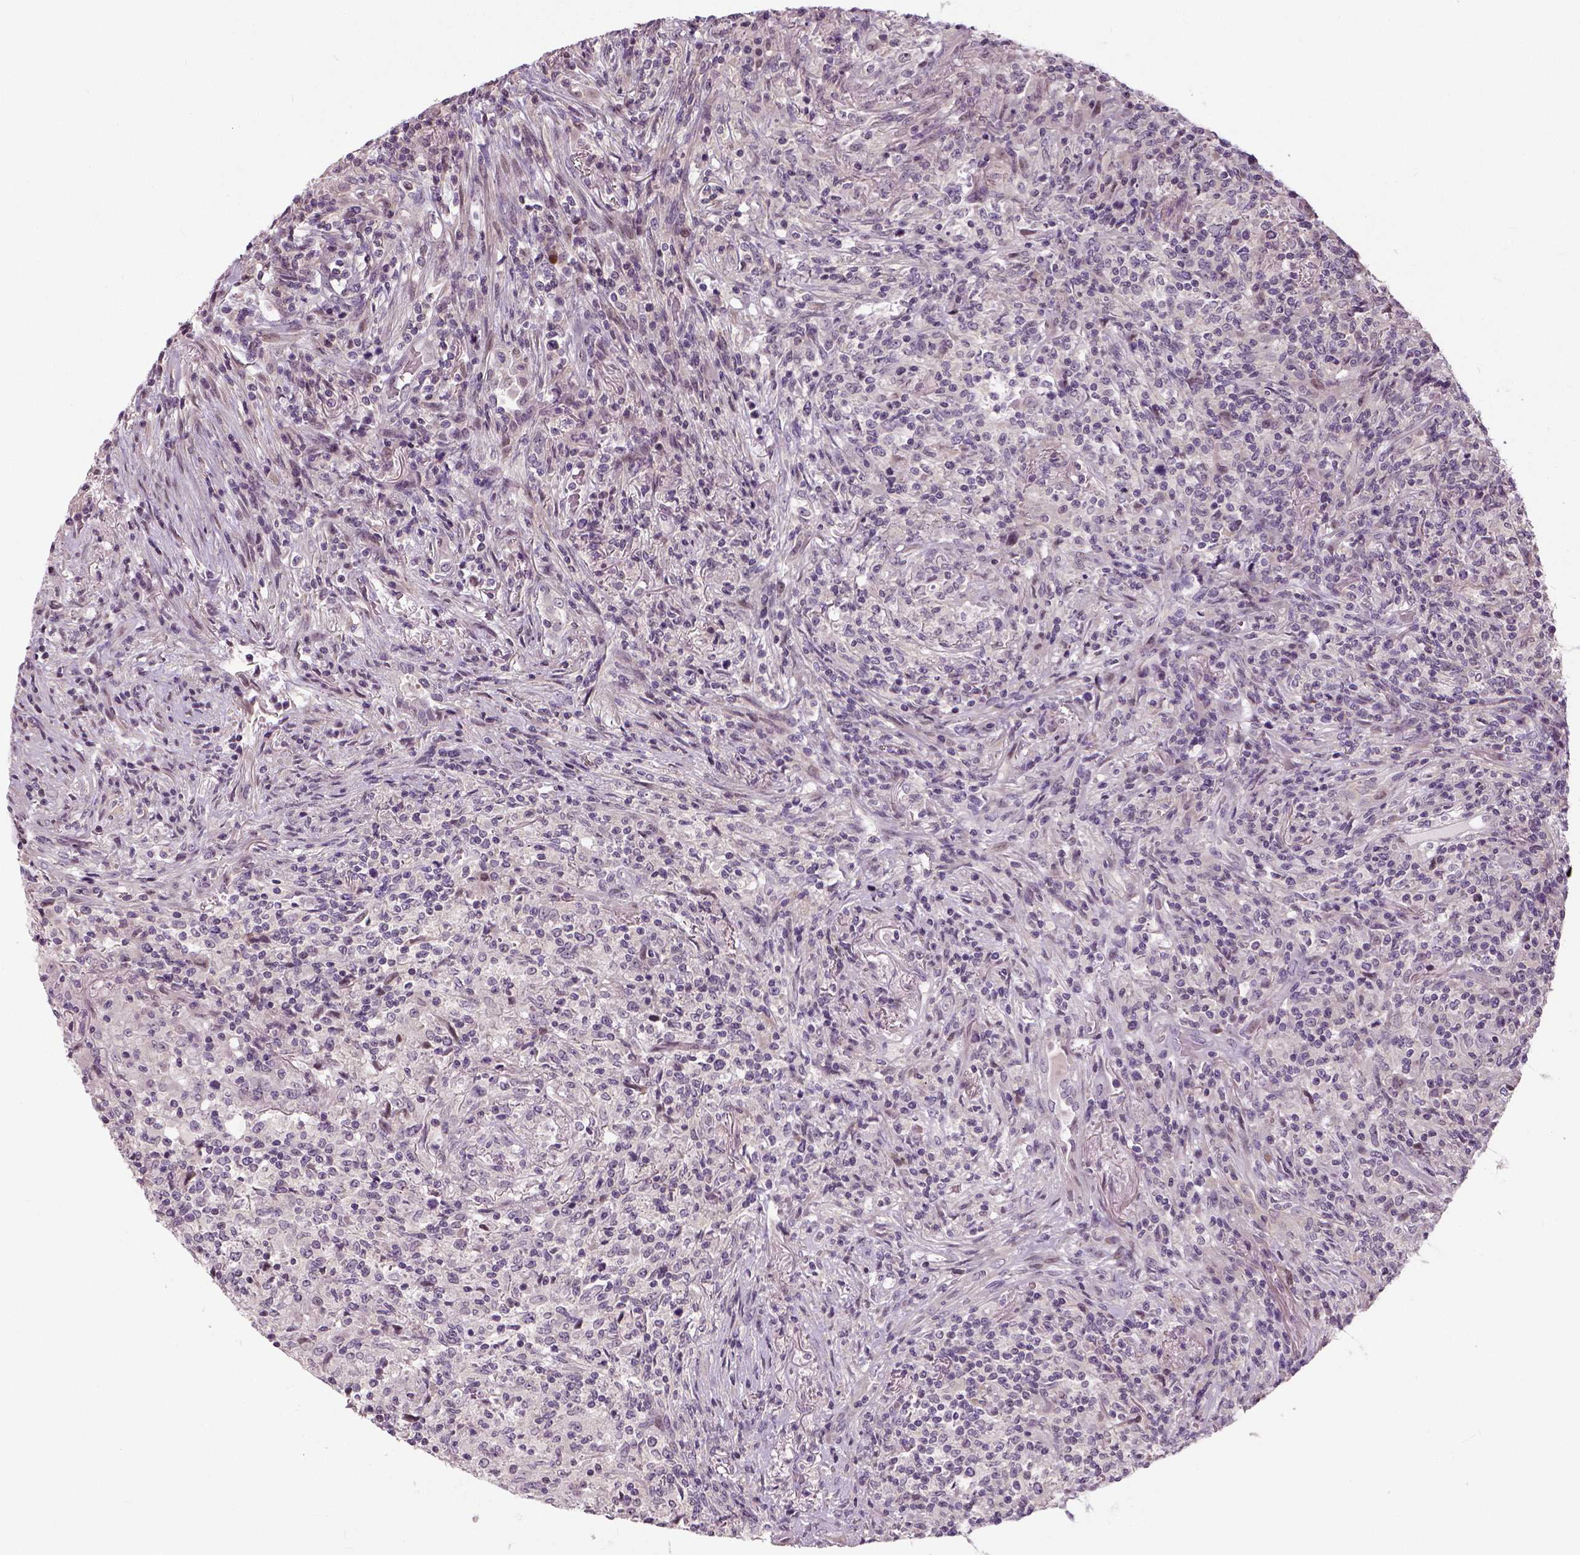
{"staining": {"intensity": "negative", "quantity": "none", "location": "none"}, "tissue": "lymphoma", "cell_type": "Tumor cells", "image_type": "cancer", "snomed": [{"axis": "morphology", "description": "Malignant lymphoma, non-Hodgkin's type, High grade"}, {"axis": "topography", "description": "Lung"}], "caption": "DAB immunohistochemical staining of lymphoma reveals no significant positivity in tumor cells.", "gene": "NECAB1", "patient": {"sex": "male", "age": 79}}